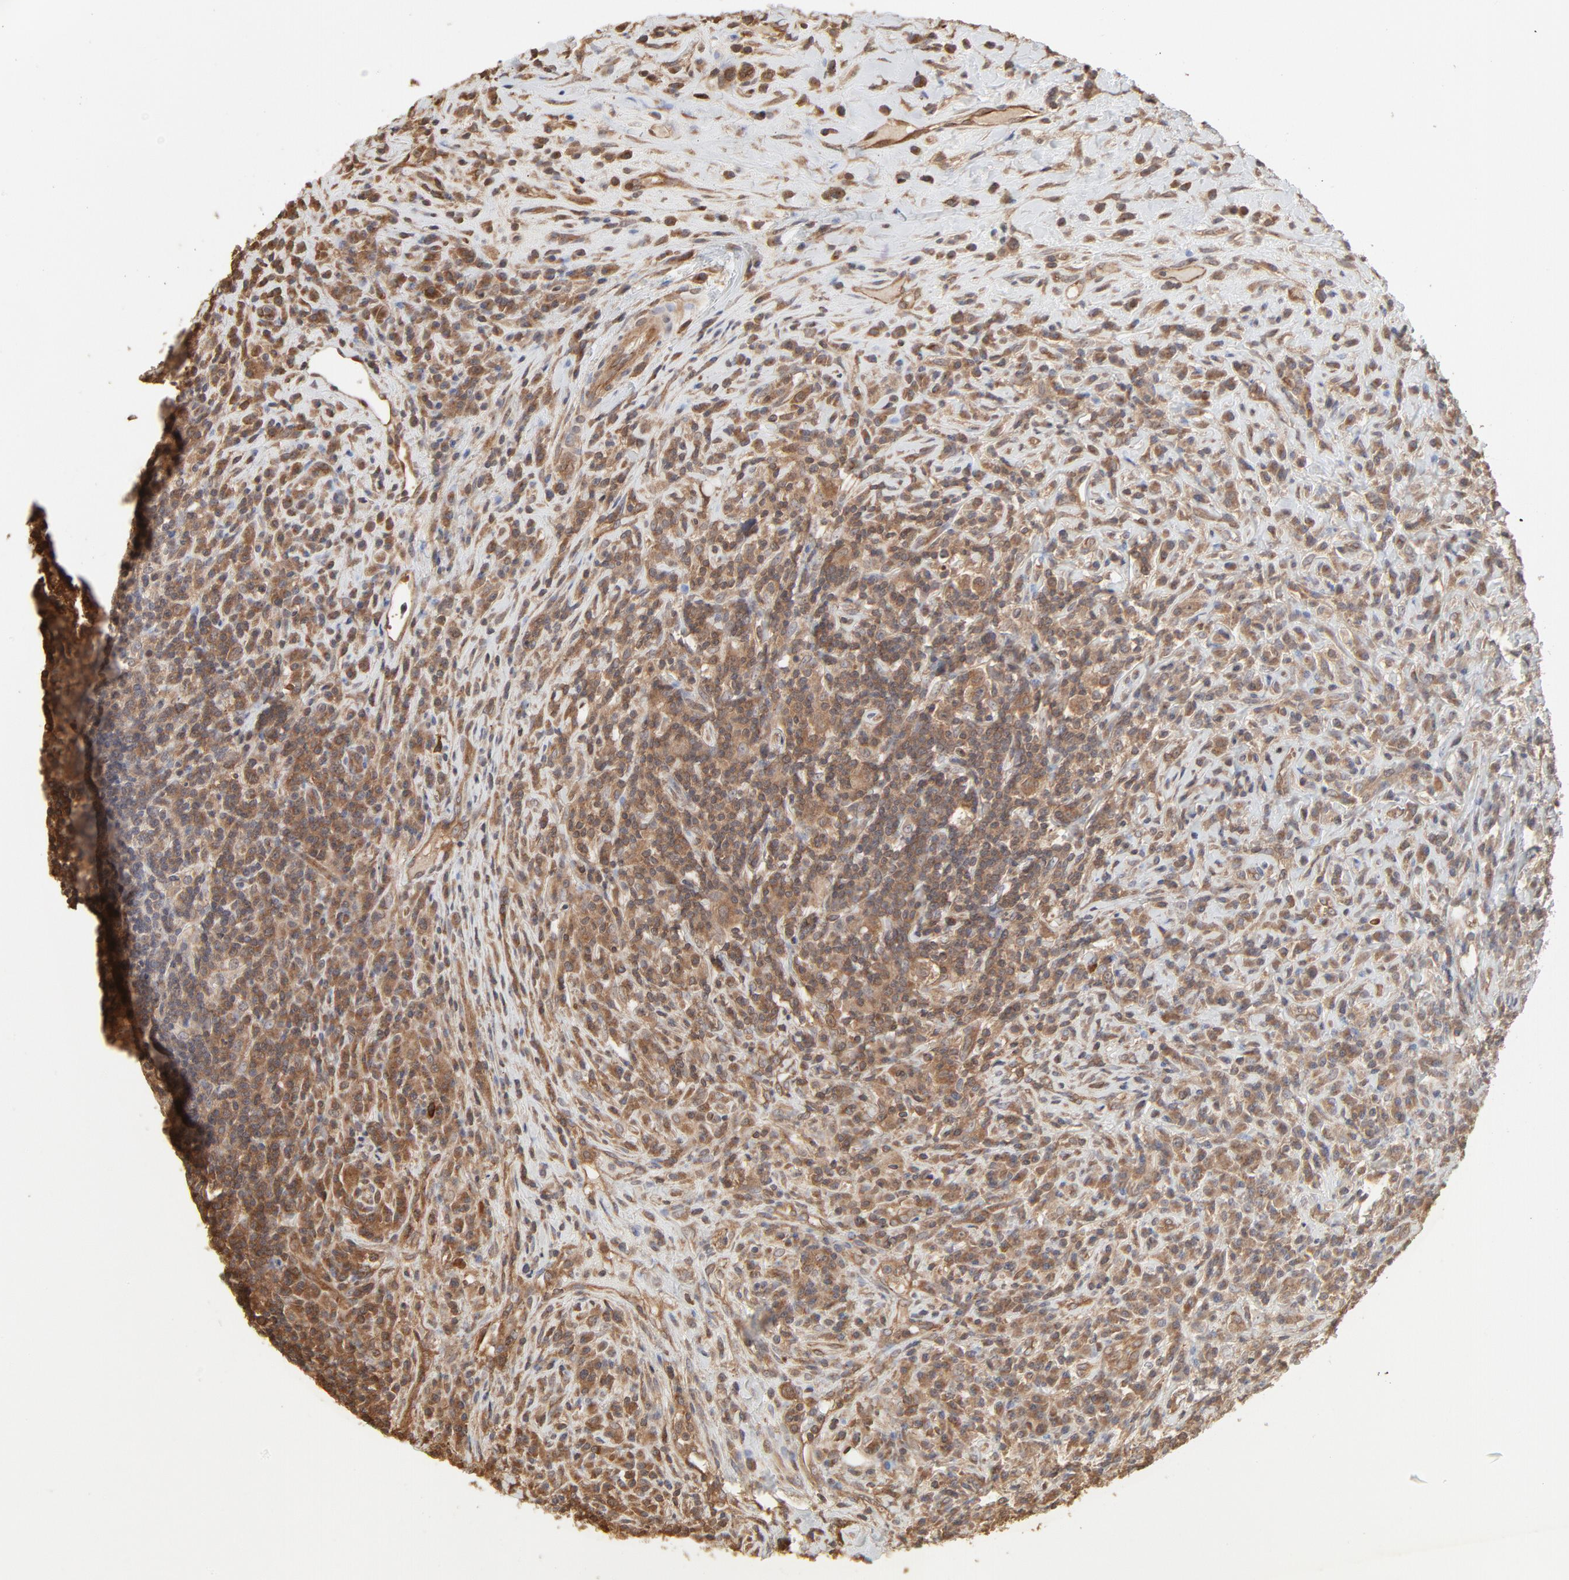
{"staining": {"intensity": "moderate", "quantity": ">75%", "location": "cytoplasmic/membranous"}, "tissue": "lymphoma", "cell_type": "Tumor cells", "image_type": "cancer", "snomed": [{"axis": "morphology", "description": "Hodgkin's disease, NOS"}, {"axis": "topography", "description": "Lymph node"}], "caption": "DAB immunohistochemical staining of human Hodgkin's disease shows moderate cytoplasmic/membranous protein positivity in about >75% of tumor cells.", "gene": "PPP2CA", "patient": {"sex": "female", "age": 25}}